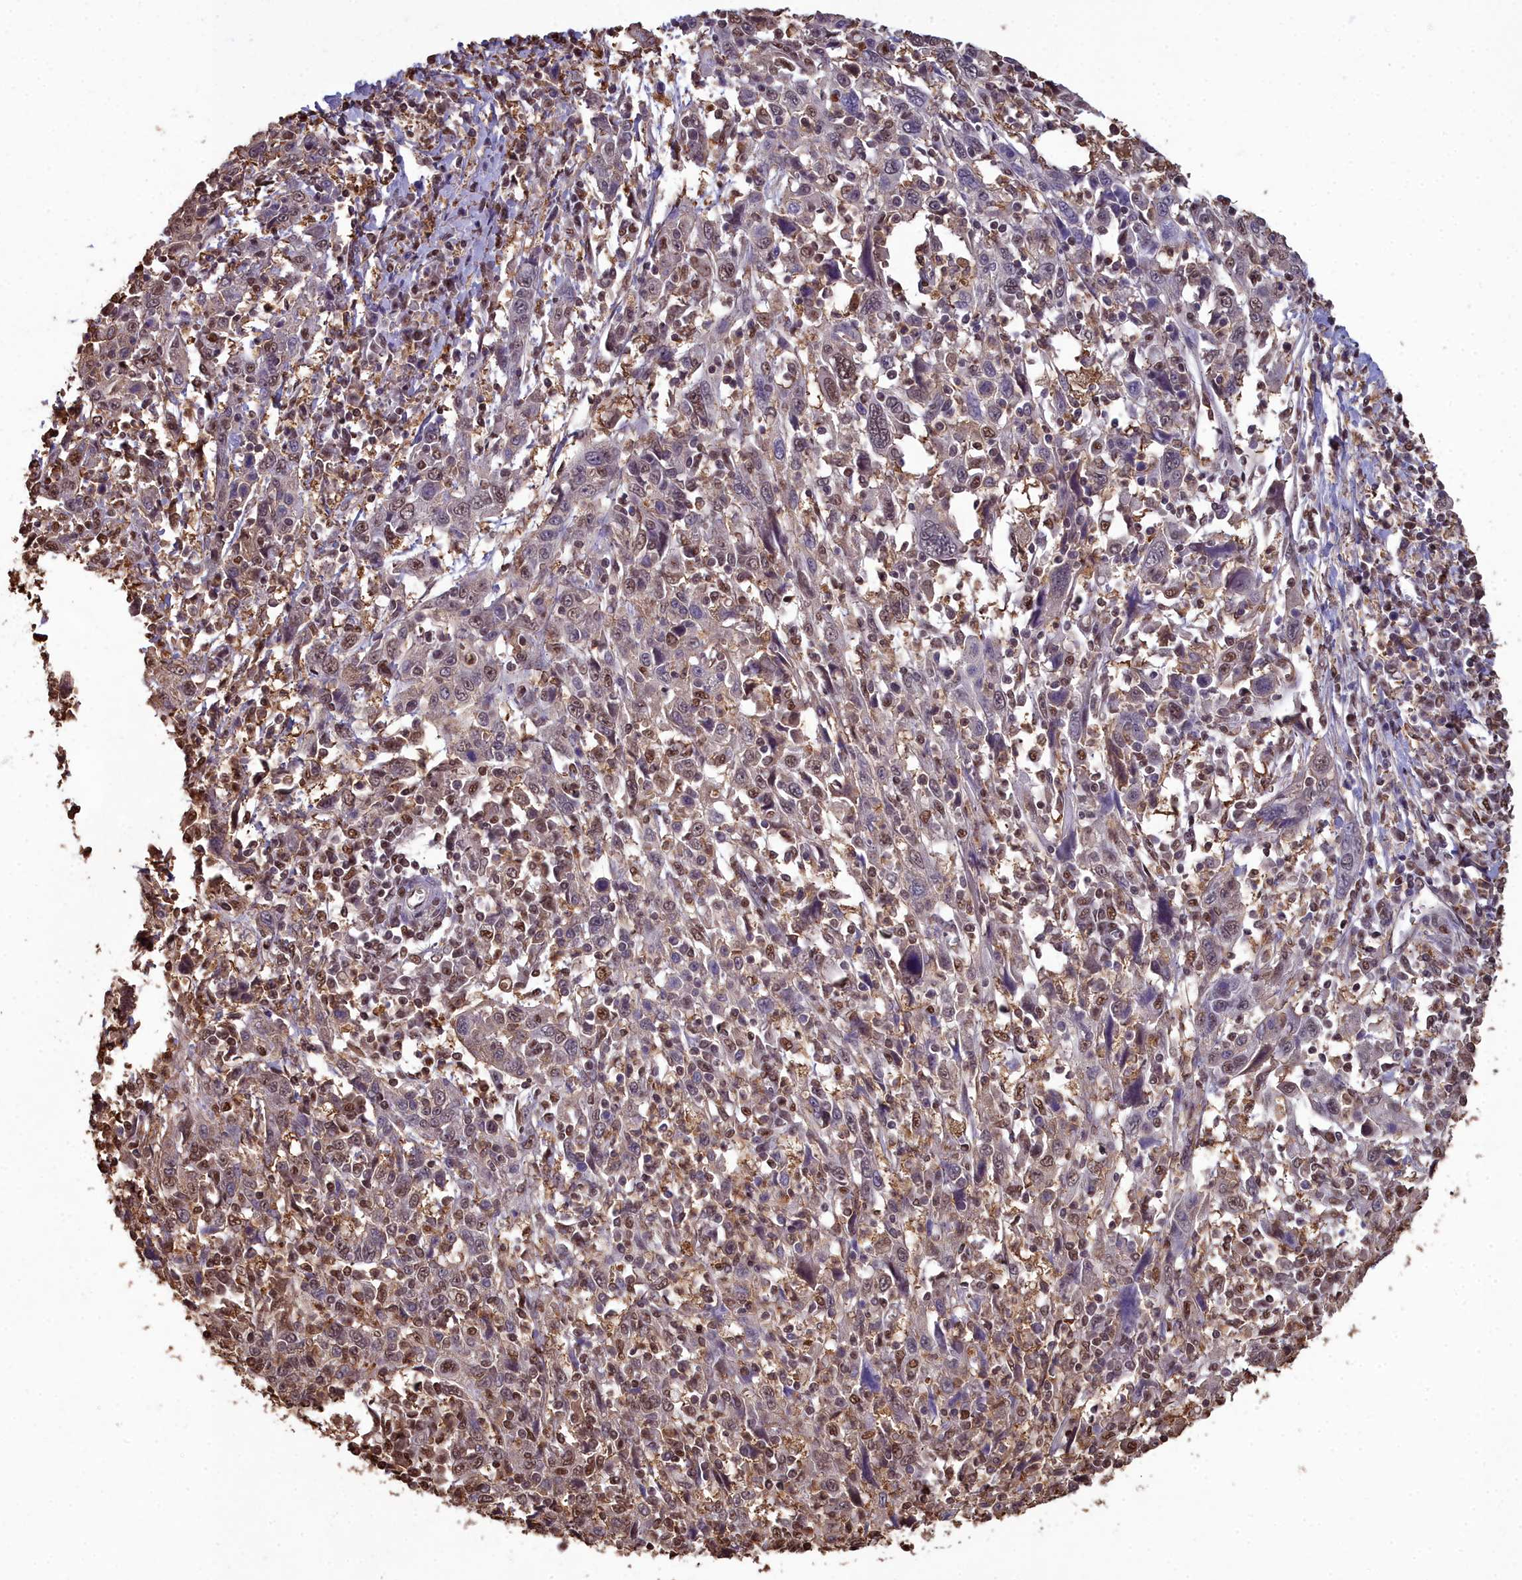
{"staining": {"intensity": "moderate", "quantity": "25%-75%", "location": "cytoplasmic/membranous,nuclear"}, "tissue": "cervical cancer", "cell_type": "Tumor cells", "image_type": "cancer", "snomed": [{"axis": "morphology", "description": "Squamous cell carcinoma, NOS"}, {"axis": "topography", "description": "Cervix"}], "caption": "Protein staining by immunohistochemistry exhibits moderate cytoplasmic/membranous and nuclear staining in about 25%-75% of tumor cells in cervical cancer (squamous cell carcinoma). (DAB (3,3'-diaminobenzidine) IHC with brightfield microscopy, high magnification).", "gene": "GAPDH", "patient": {"sex": "female", "age": 46}}